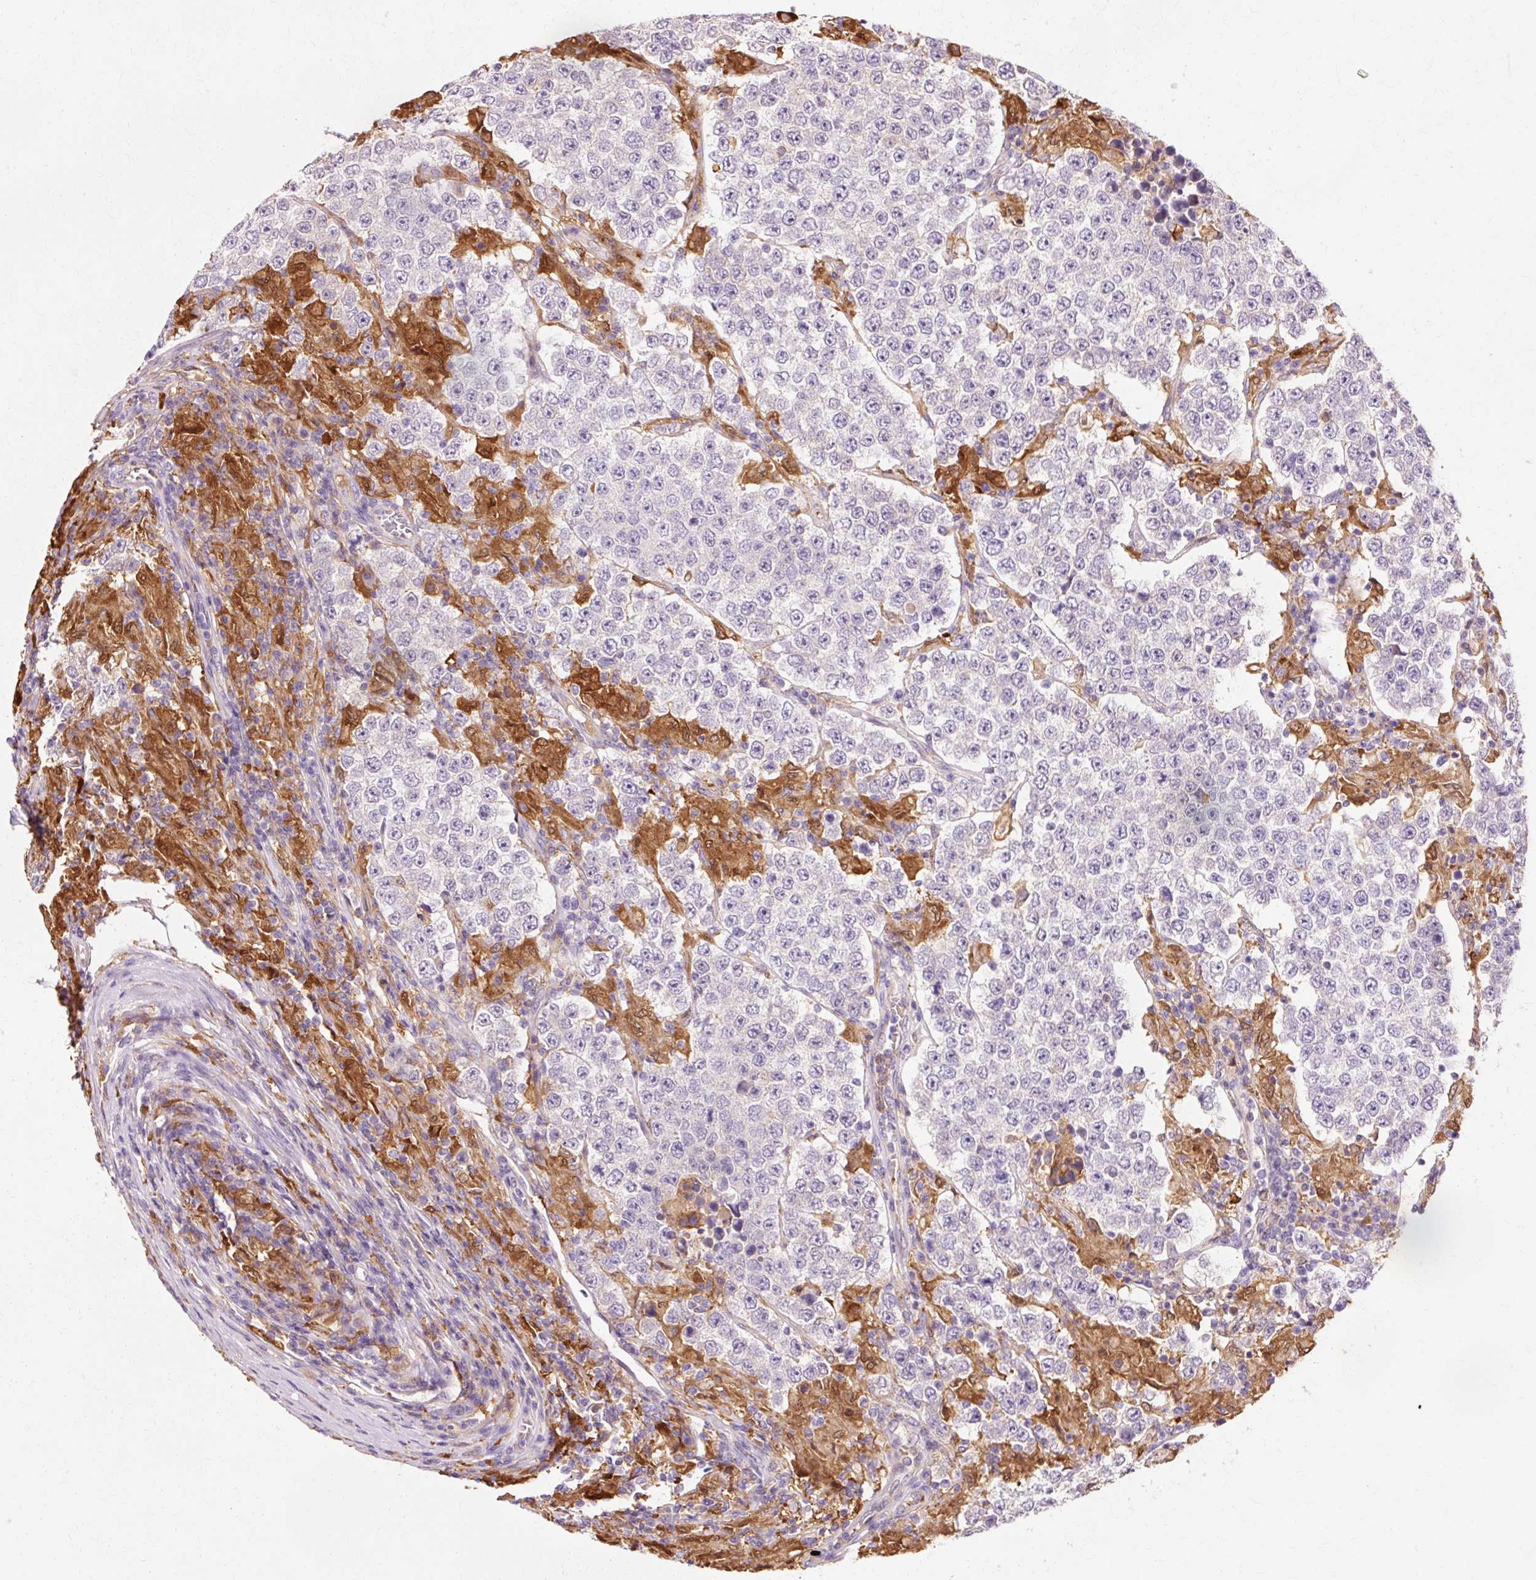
{"staining": {"intensity": "negative", "quantity": "none", "location": "none"}, "tissue": "testis cancer", "cell_type": "Tumor cells", "image_type": "cancer", "snomed": [{"axis": "morphology", "description": "Normal tissue, NOS"}, {"axis": "morphology", "description": "Urothelial carcinoma, High grade"}, {"axis": "morphology", "description": "Seminoma, NOS"}, {"axis": "morphology", "description": "Carcinoma, Embryonal, NOS"}, {"axis": "topography", "description": "Urinary bladder"}, {"axis": "topography", "description": "Testis"}], "caption": "An immunohistochemistry (IHC) photomicrograph of testis cancer (embryonal carcinoma) is shown. There is no staining in tumor cells of testis cancer (embryonal carcinoma). (Brightfield microscopy of DAB IHC at high magnification).", "gene": "GPX1", "patient": {"sex": "male", "age": 41}}